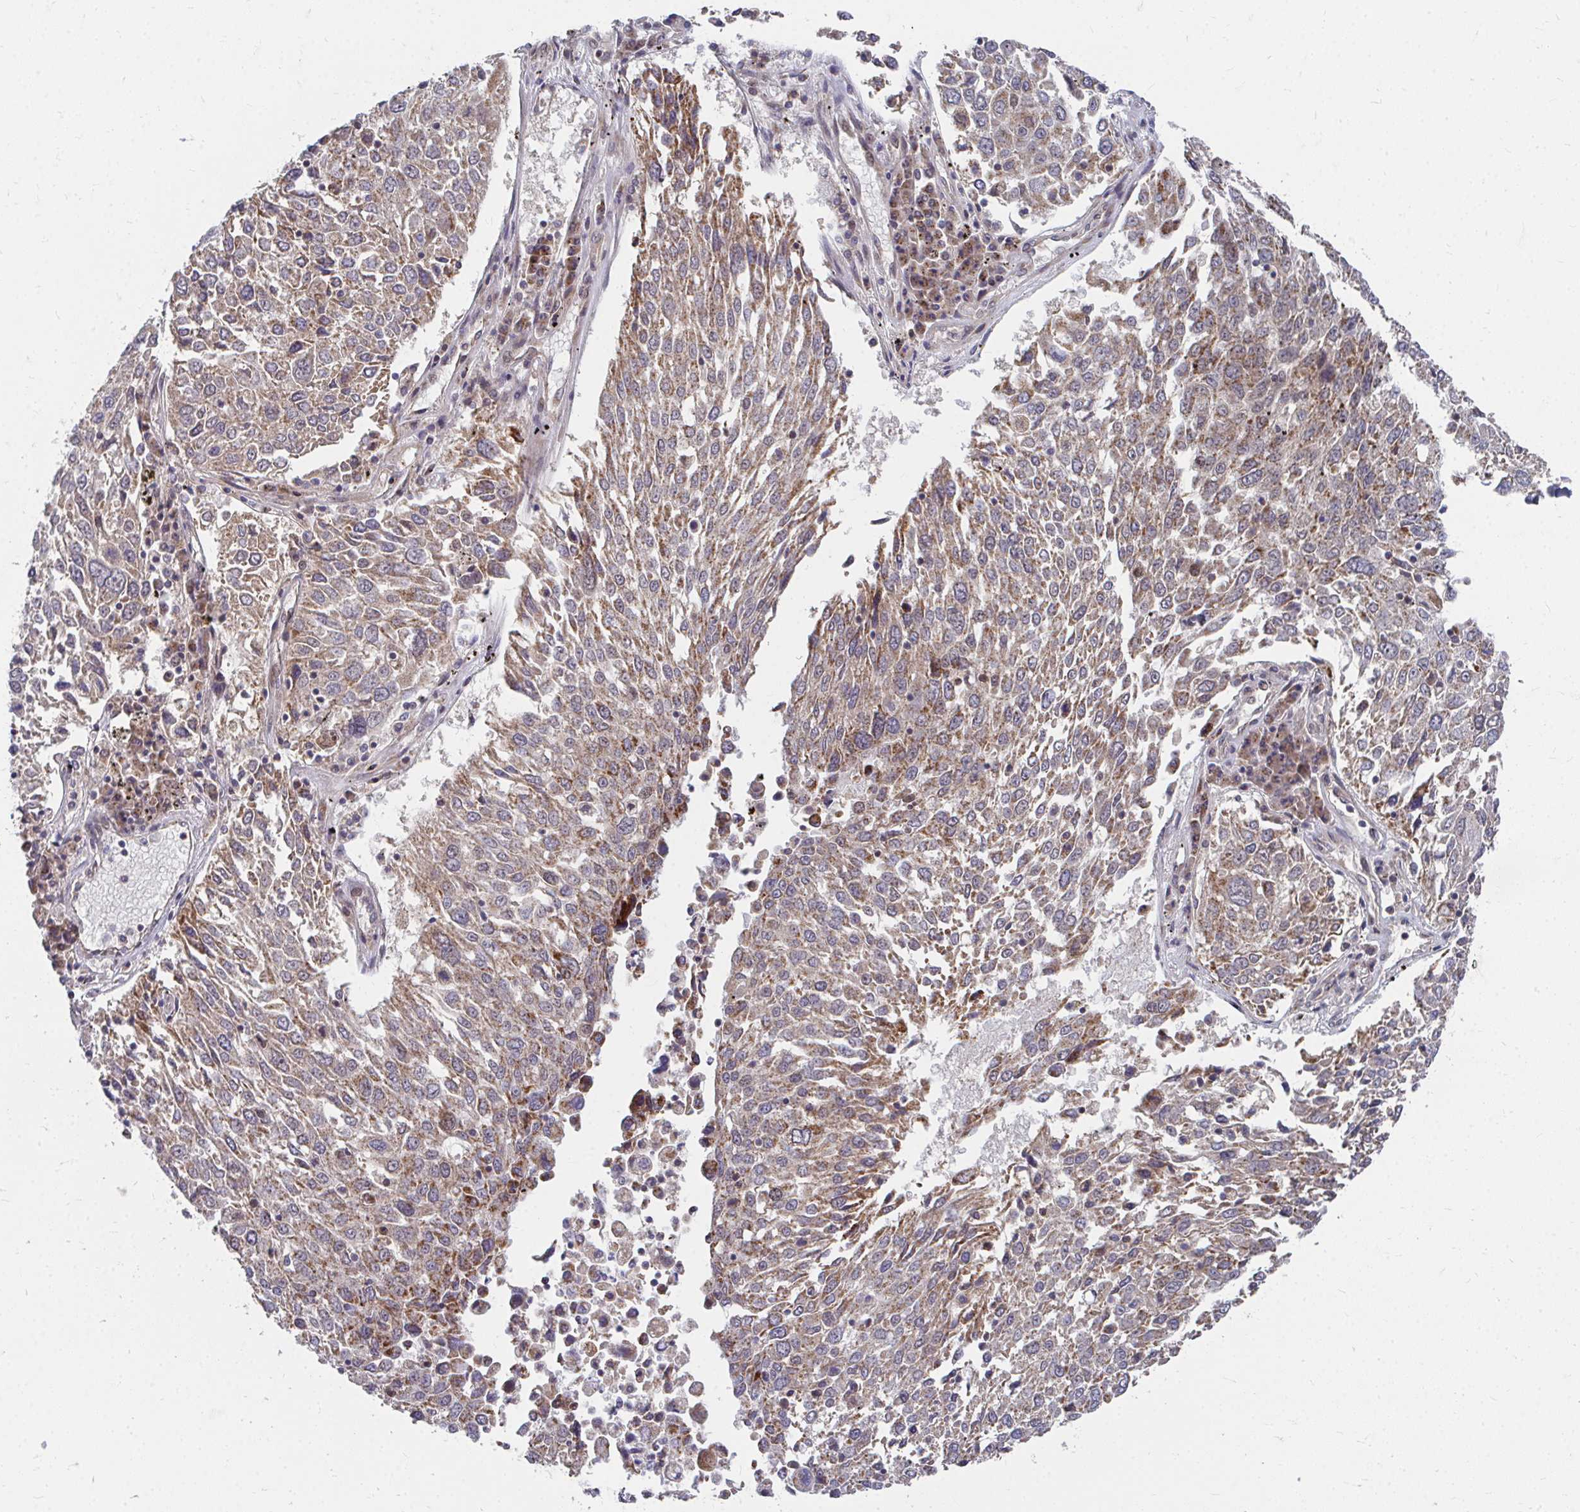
{"staining": {"intensity": "weak", "quantity": ">75%", "location": "cytoplasmic/membranous"}, "tissue": "lung cancer", "cell_type": "Tumor cells", "image_type": "cancer", "snomed": [{"axis": "morphology", "description": "Squamous cell carcinoma, NOS"}, {"axis": "topography", "description": "Lung"}], "caption": "Protein staining exhibits weak cytoplasmic/membranous staining in approximately >75% of tumor cells in lung cancer.", "gene": "PEX3", "patient": {"sex": "male", "age": 65}}